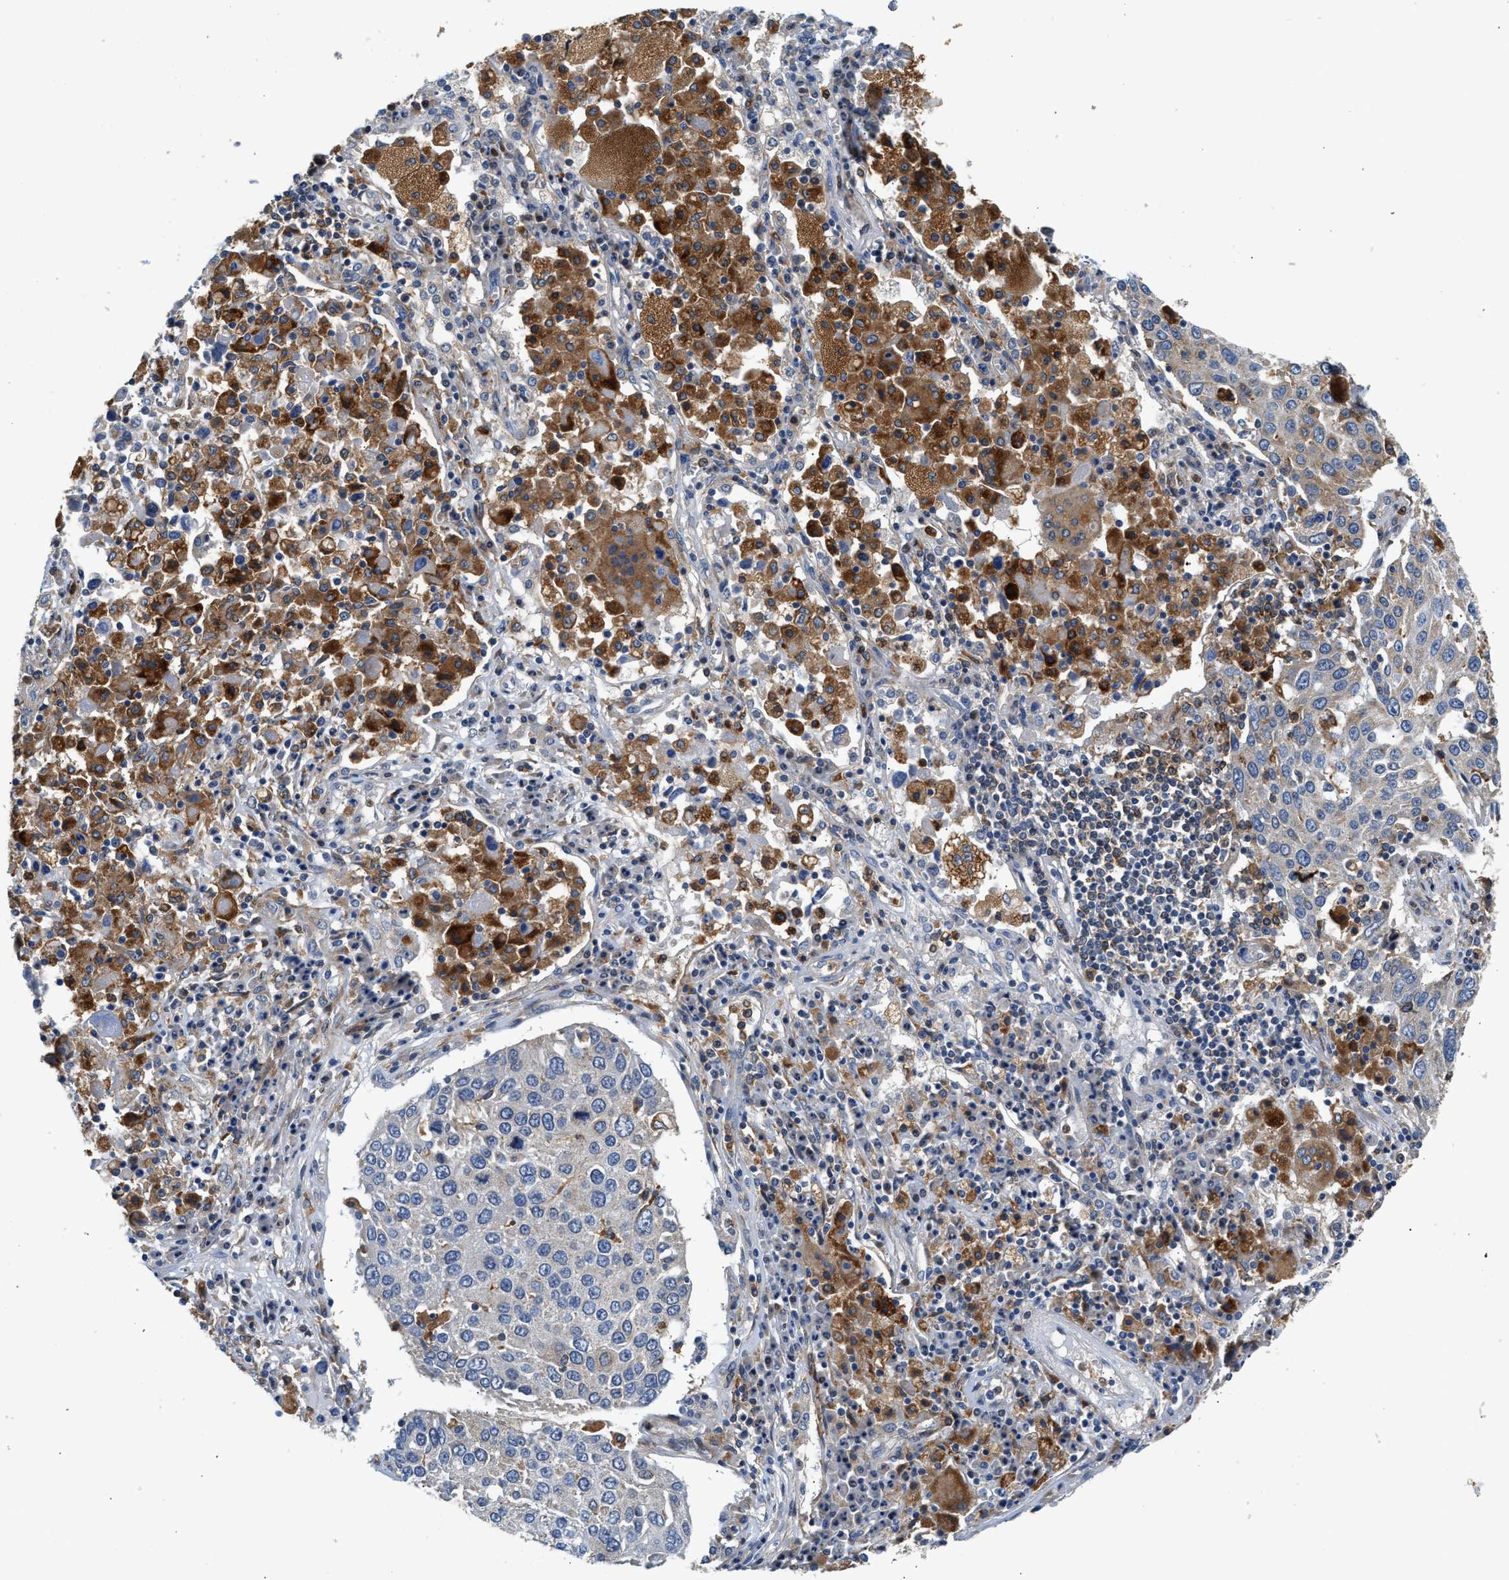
{"staining": {"intensity": "weak", "quantity": "<25%", "location": "cytoplasmic/membranous"}, "tissue": "lung cancer", "cell_type": "Tumor cells", "image_type": "cancer", "snomed": [{"axis": "morphology", "description": "Squamous cell carcinoma, NOS"}, {"axis": "topography", "description": "Lung"}], "caption": "Immunohistochemical staining of lung squamous cell carcinoma displays no significant positivity in tumor cells.", "gene": "RAB31", "patient": {"sex": "male", "age": 65}}